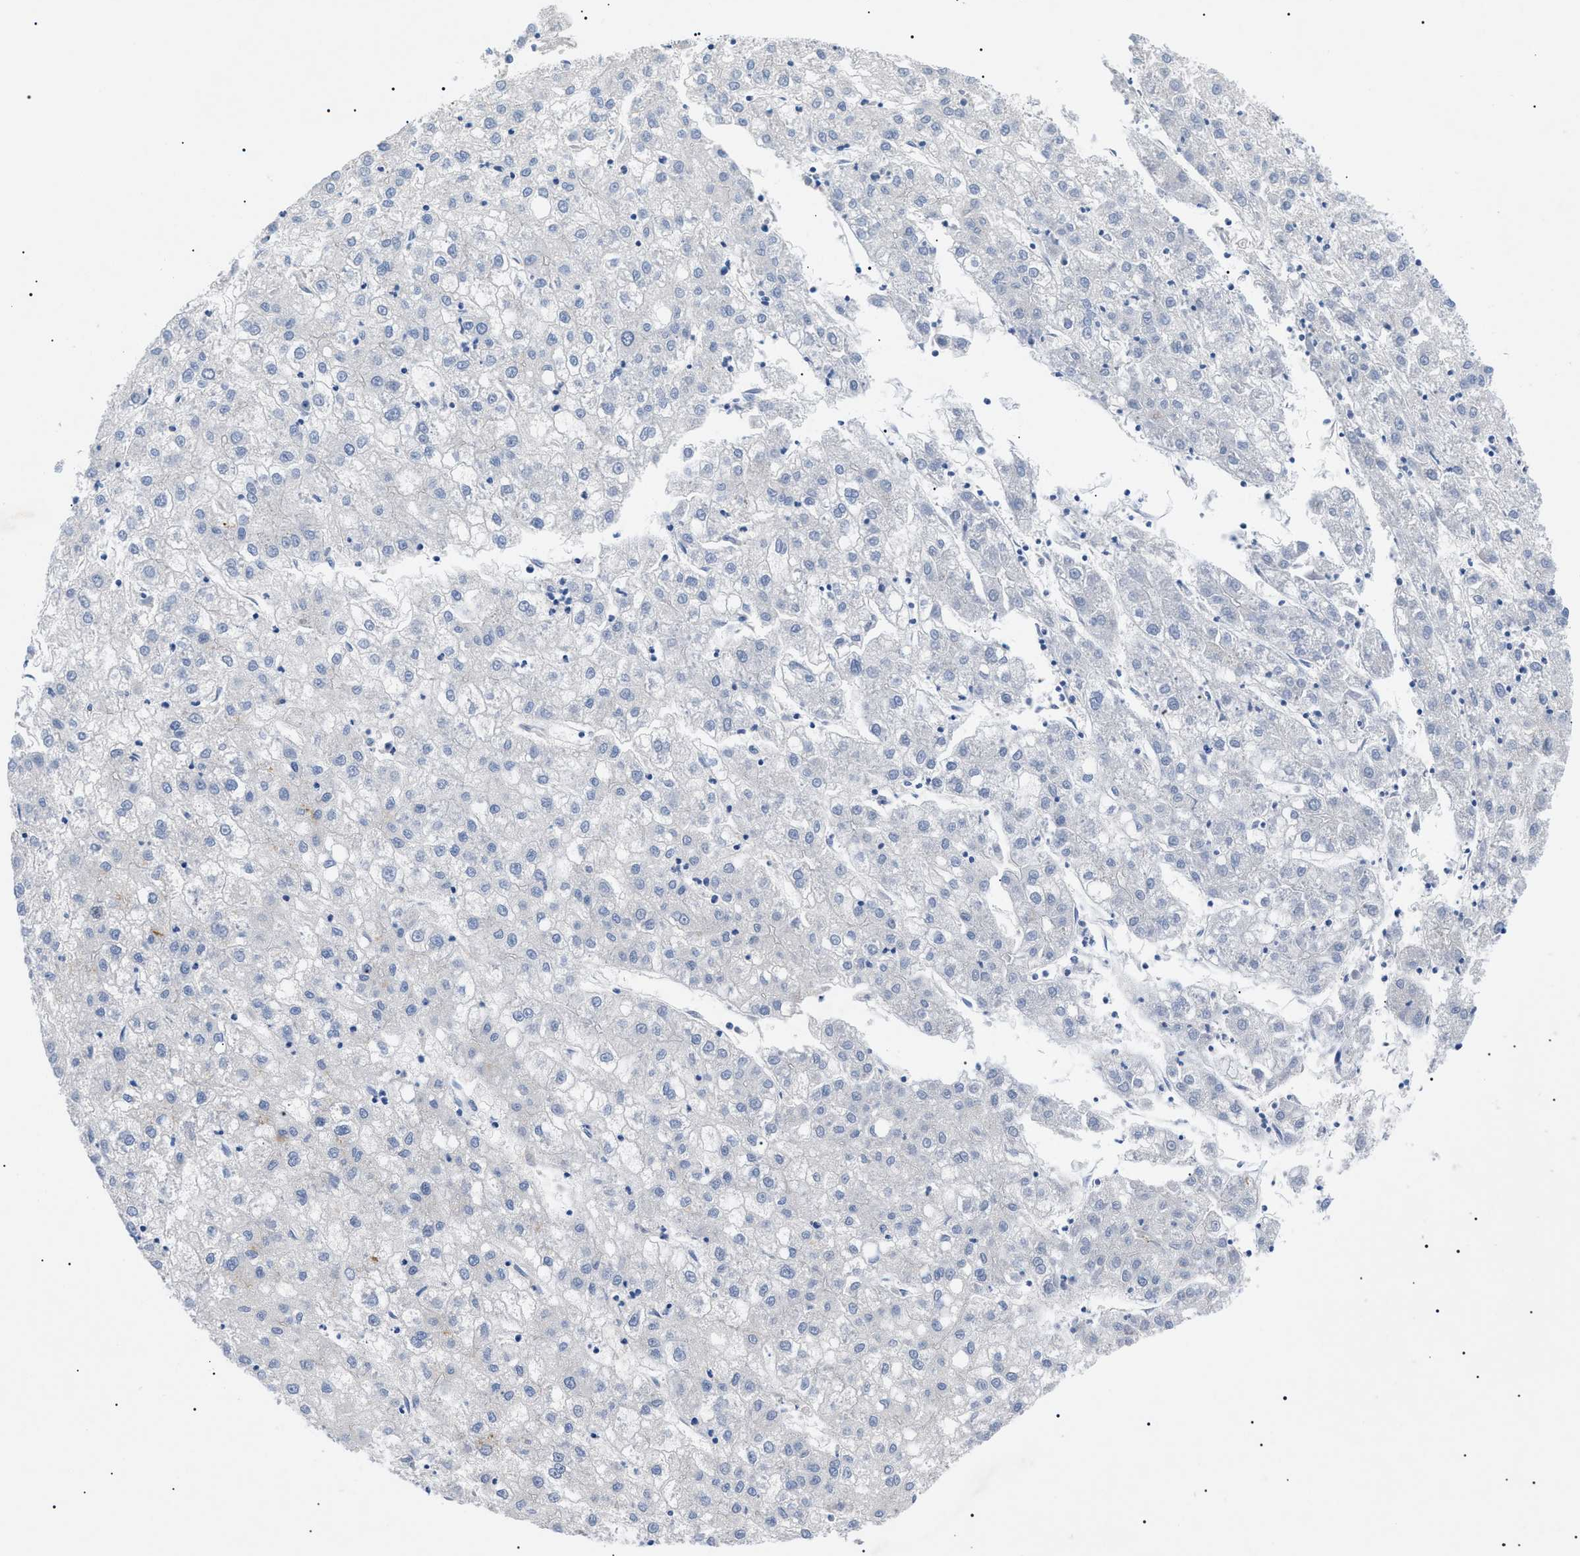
{"staining": {"intensity": "negative", "quantity": "none", "location": "none"}, "tissue": "liver cancer", "cell_type": "Tumor cells", "image_type": "cancer", "snomed": [{"axis": "morphology", "description": "Carcinoma, Hepatocellular, NOS"}, {"axis": "topography", "description": "Liver"}], "caption": "Tumor cells show no significant protein expression in liver cancer (hepatocellular carcinoma).", "gene": "ACKR1", "patient": {"sex": "male", "age": 72}}